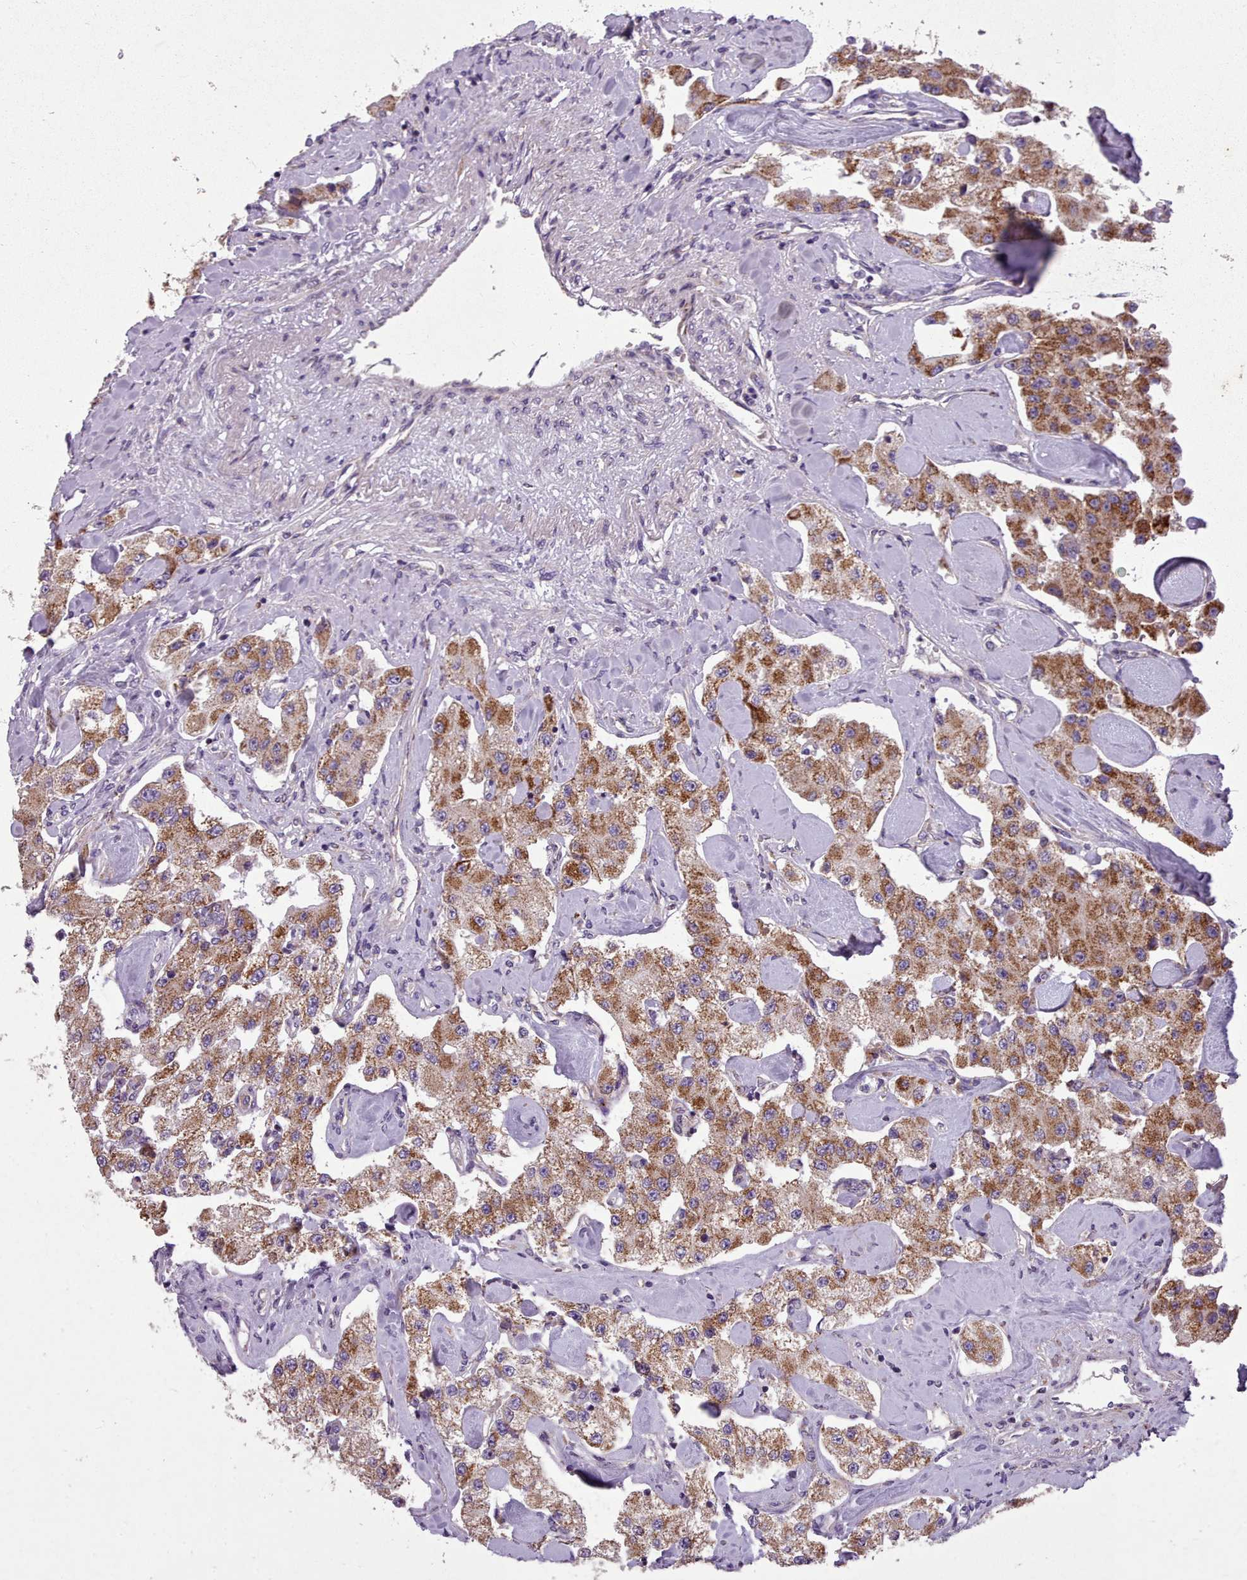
{"staining": {"intensity": "moderate", "quantity": ">75%", "location": "cytoplasmic/membranous"}, "tissue": "carcinoid", "cell_type": "Tumor cells", "image_type": "cancer", "snomed": [{"axis": "morphology", "description": "Carcinoid, malignant, NOS"}, {"axis": "topography", "description": "Pancreas"}], "caption": "Human carcinoid stained with a protein marker demonstrates moderate staining in tumor cells.", "gene": "FKBP10", "patient": {"sex": "male", "age": 41}}